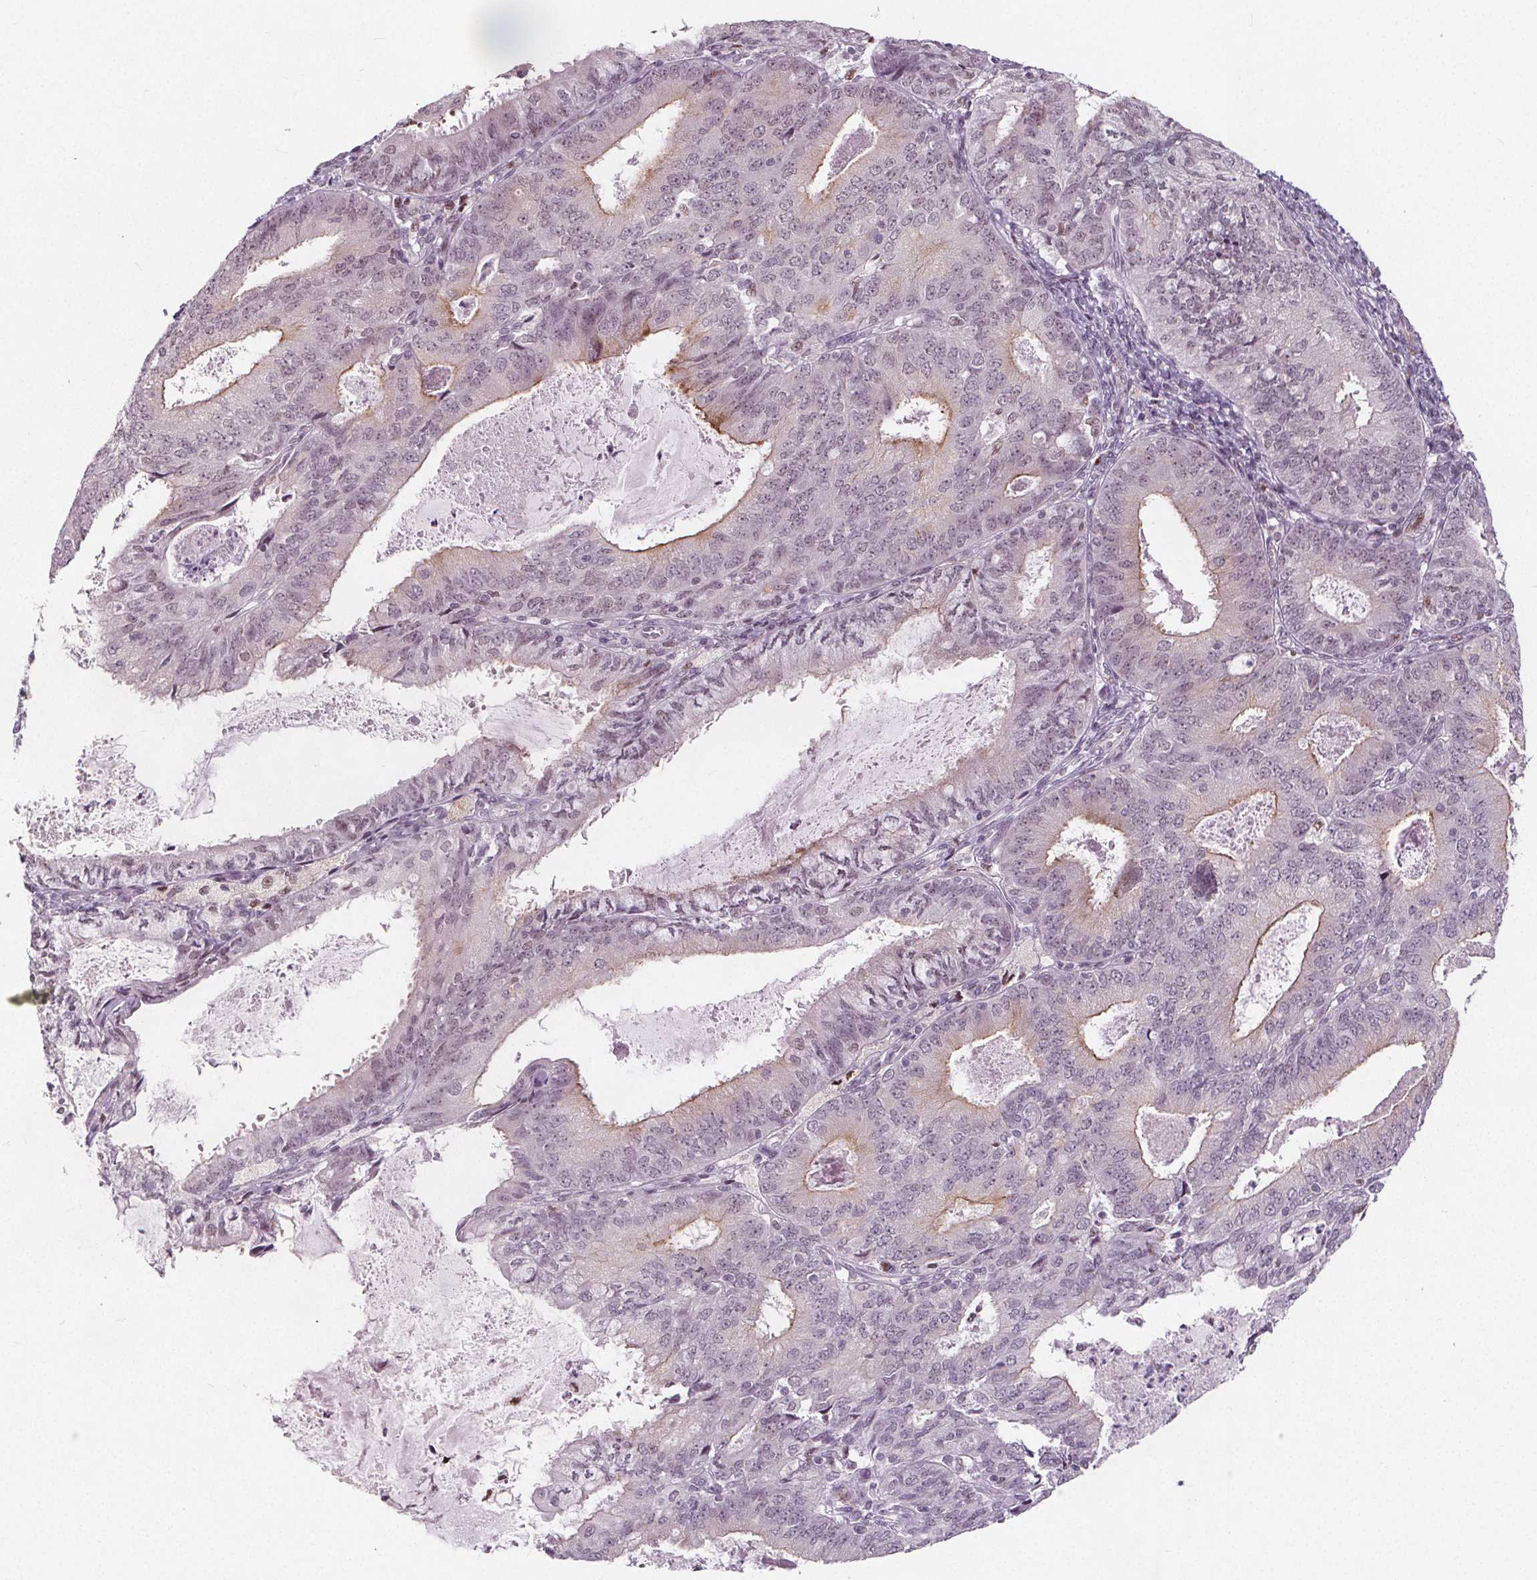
{"staining": {"intensity": "moderate", "quantity": "<25%", "location": "cytoplasmic/membranous,nuclear"}, "tissue": "endometrial cancer", "cell_type": "Tumor cells", "image_type": "cancer", "snomed": [{"axis": "morphology", "description": "Adenocarcinoma, NOS"}, {"axis": "topography", "description": "Endometrium"}], "caption": "Protein expression analysis of human endometrial cancer (adenocarcinoma) reveals moderate cytoplasmic/membranous and nuclear staining in approximately <25% of tumor cells.", "gene": "TAF6L", "patient": {"sex": "female", "age": 57}}